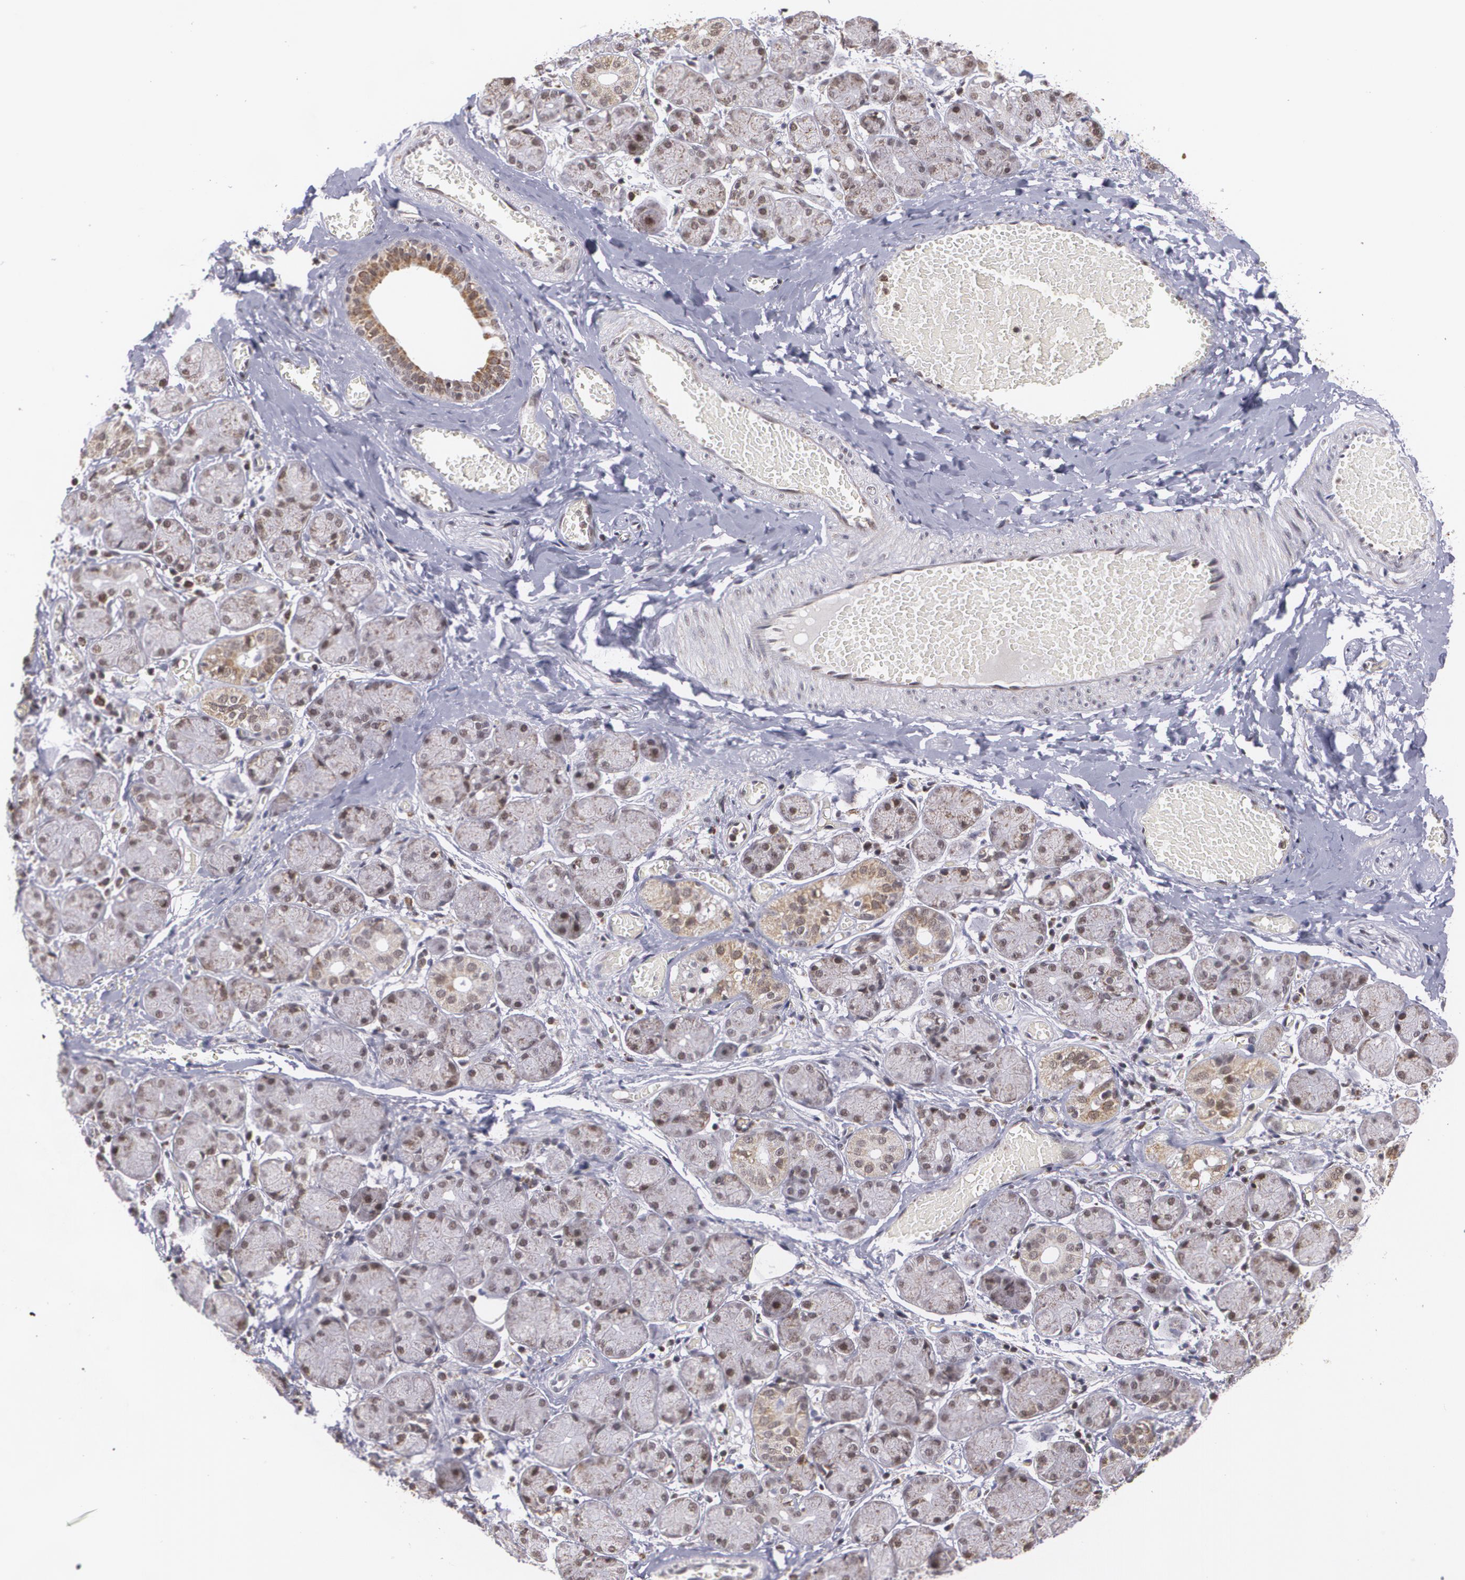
{"staining": {"intensity": "moderate", "quantity": "25%-75%", "location": "nuclear"}, "tissue": "salivary gland", "cell_type": "Glandular cells", "image_type": "normal", "snomed": [{"axis": "morphology", "description": "Normal tissue, NOS"}, {"axis": "topography", "description": "Salivary gland"}], "caption": "Immunohistochemistry (IHC) (DAB (3,3'-diaminobenzidine)) staining of unremarkable human salivary gland displays moderate nuclear protein positivity in approximately 25%-75% of glandular cells. The protein is shown in brown color, while the nuclei are stained blue.", "gene": "MXD1", "patient": {"sex": "female", "age": 24}}